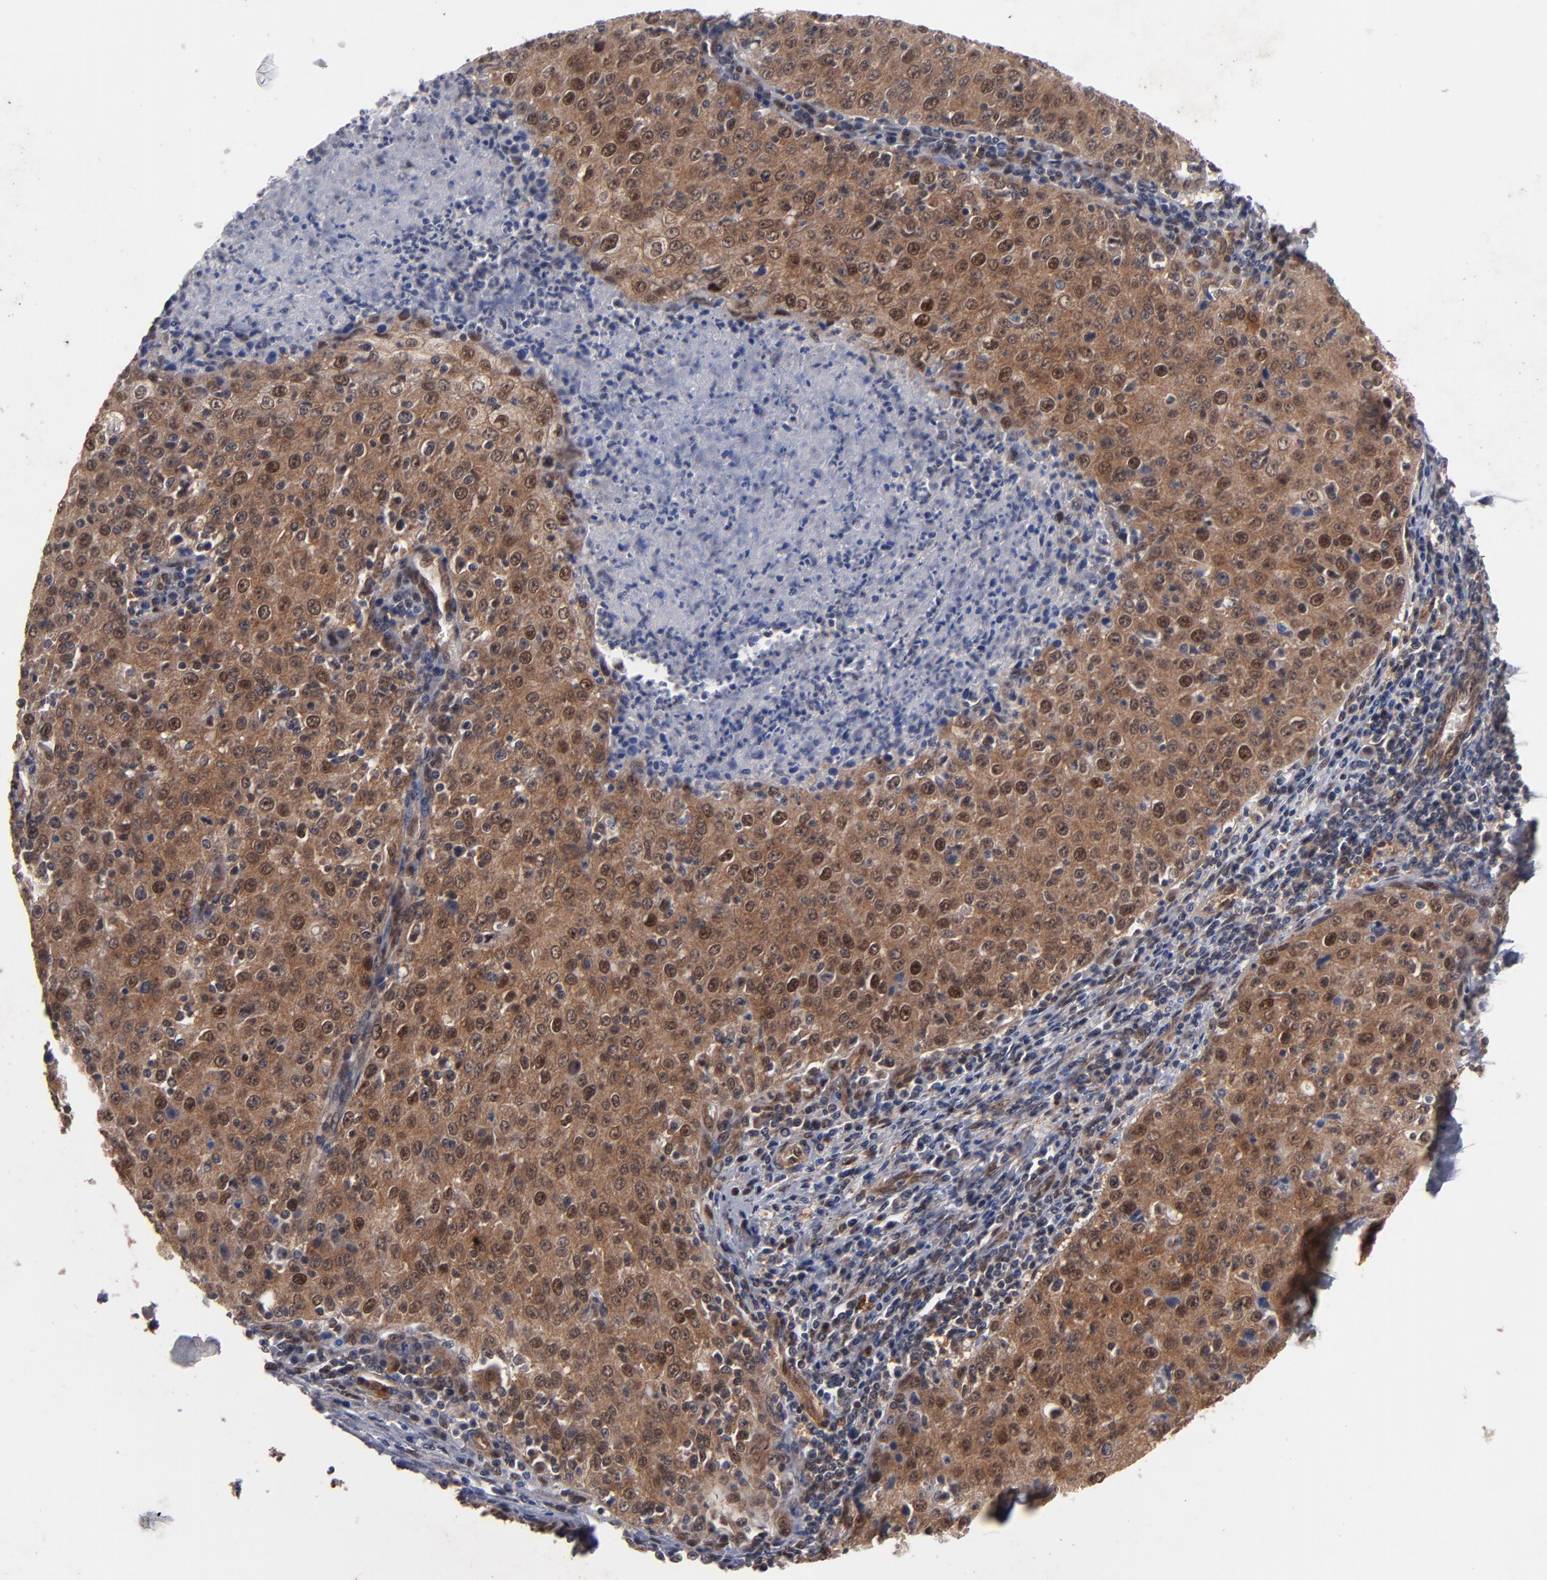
{"staining": {"intensity": "moderate", "quantity": ">75%", "location": "cytoplasmic/membranous,nuclear"}, "tissue": "cervical cancer", "cell_type": "Tumor cells", "image_type": "cancer", "snomed": [{"axis": "morphology", "description": "Squamous cell carcinoma, NOS"}, {"axis": "topography", "description": "Cervix"}], "caption": "The immunohistochemical stain labels moderate cytoplasmic/membranous and nuclear expression in tumor cells of cervical cancer tissue.", "gene": "HUWE1", "patient": {"sex": "female", "age": 27}}